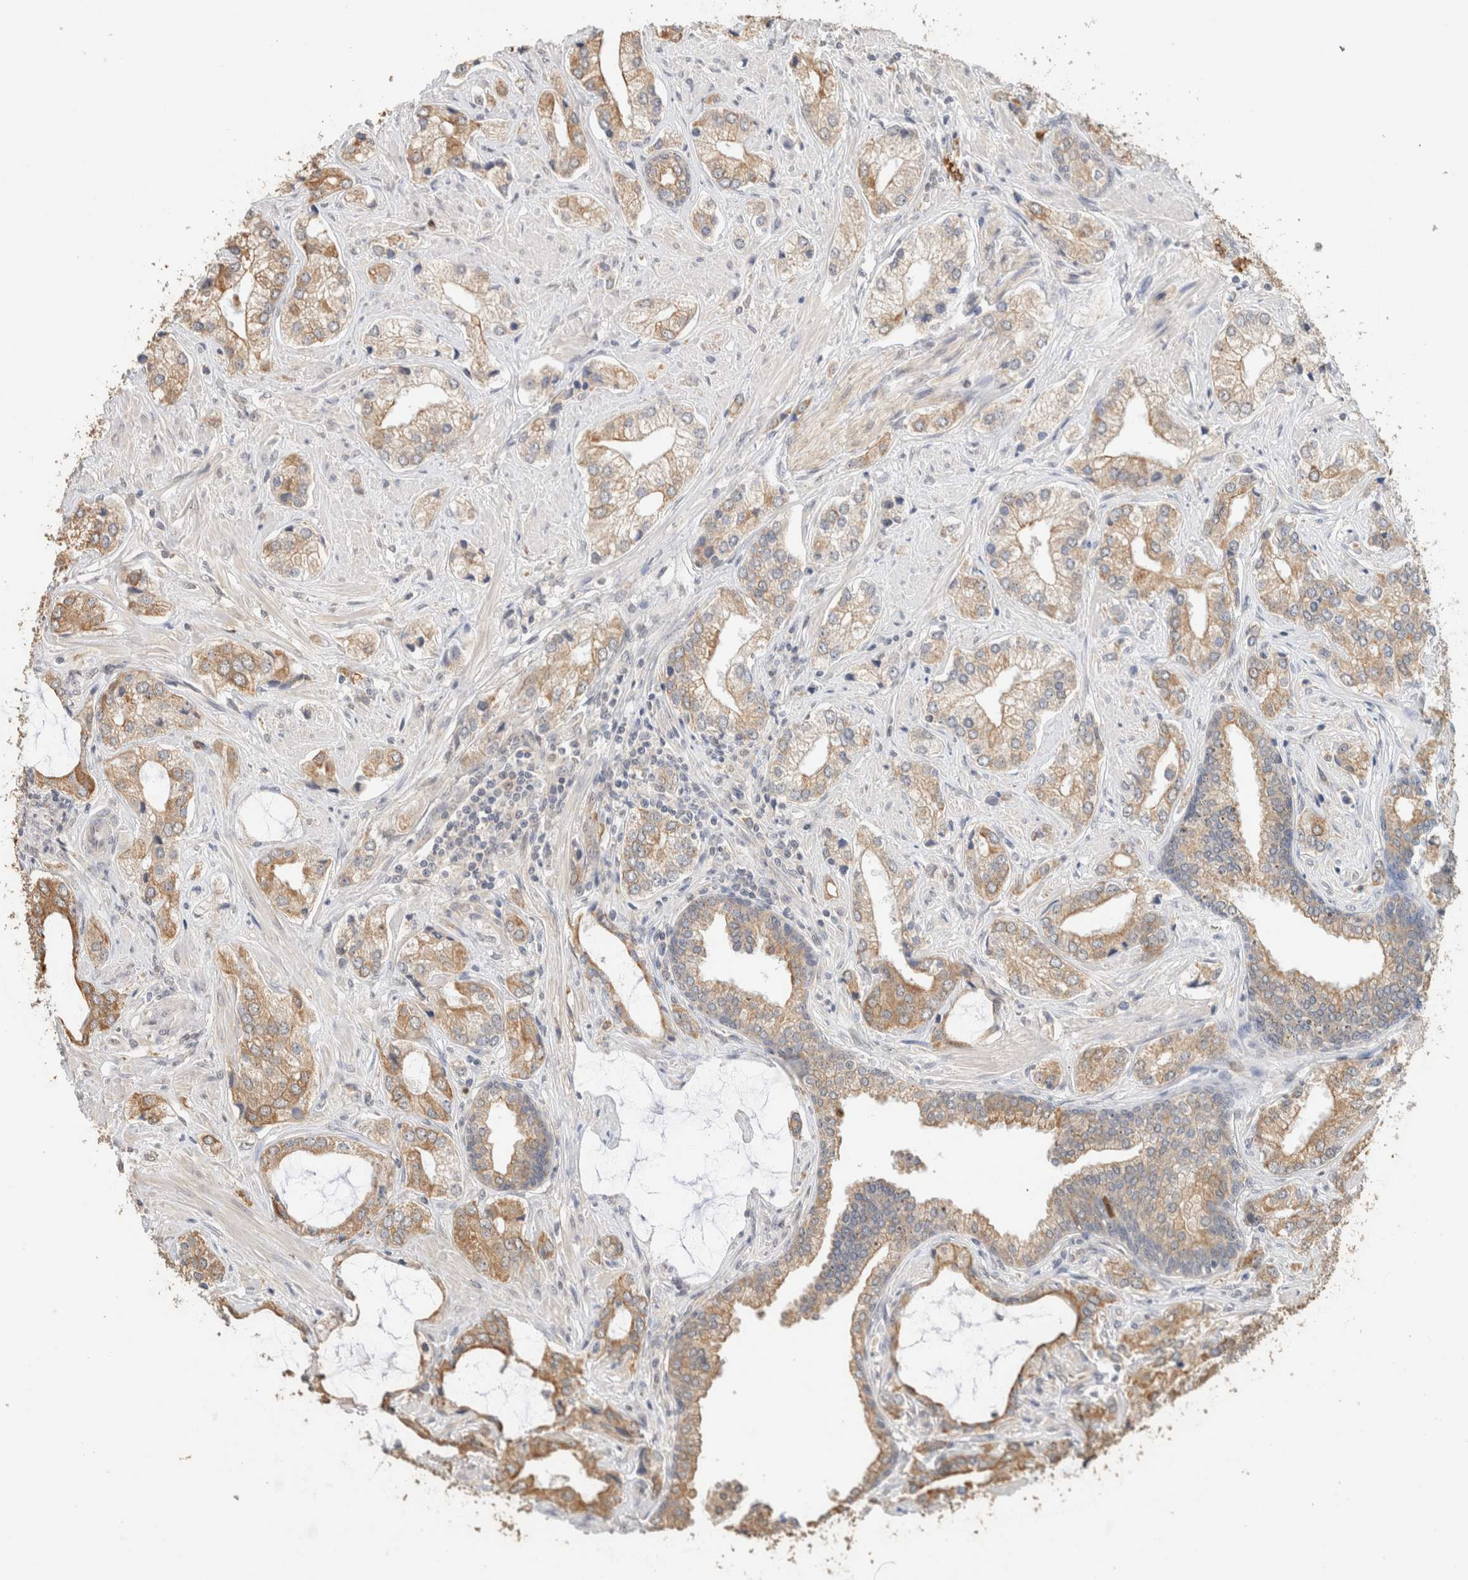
{"staining": {"intensity": "weak", "quantity": ">75%", "location": "cytoplasmic/membranous"}, "tissue": "prostate cancer", "cell_type": "Tumor cells", "image_type": "cancer", "snomed": [{"axis": "morphology", "description": "Adenocarcinoma, High grade"}, {"axis": "topography", "description": "Prostate"}], "caption": "Human prostate cancer (high-grade adenocarcinoma) stained for a protein (brown) exhibits weak cytoplasmic/membranous positive staining in approximately >75% of tumor cells.", "gene": "CA13", "patient": {"sex": "male", "age": 66}}